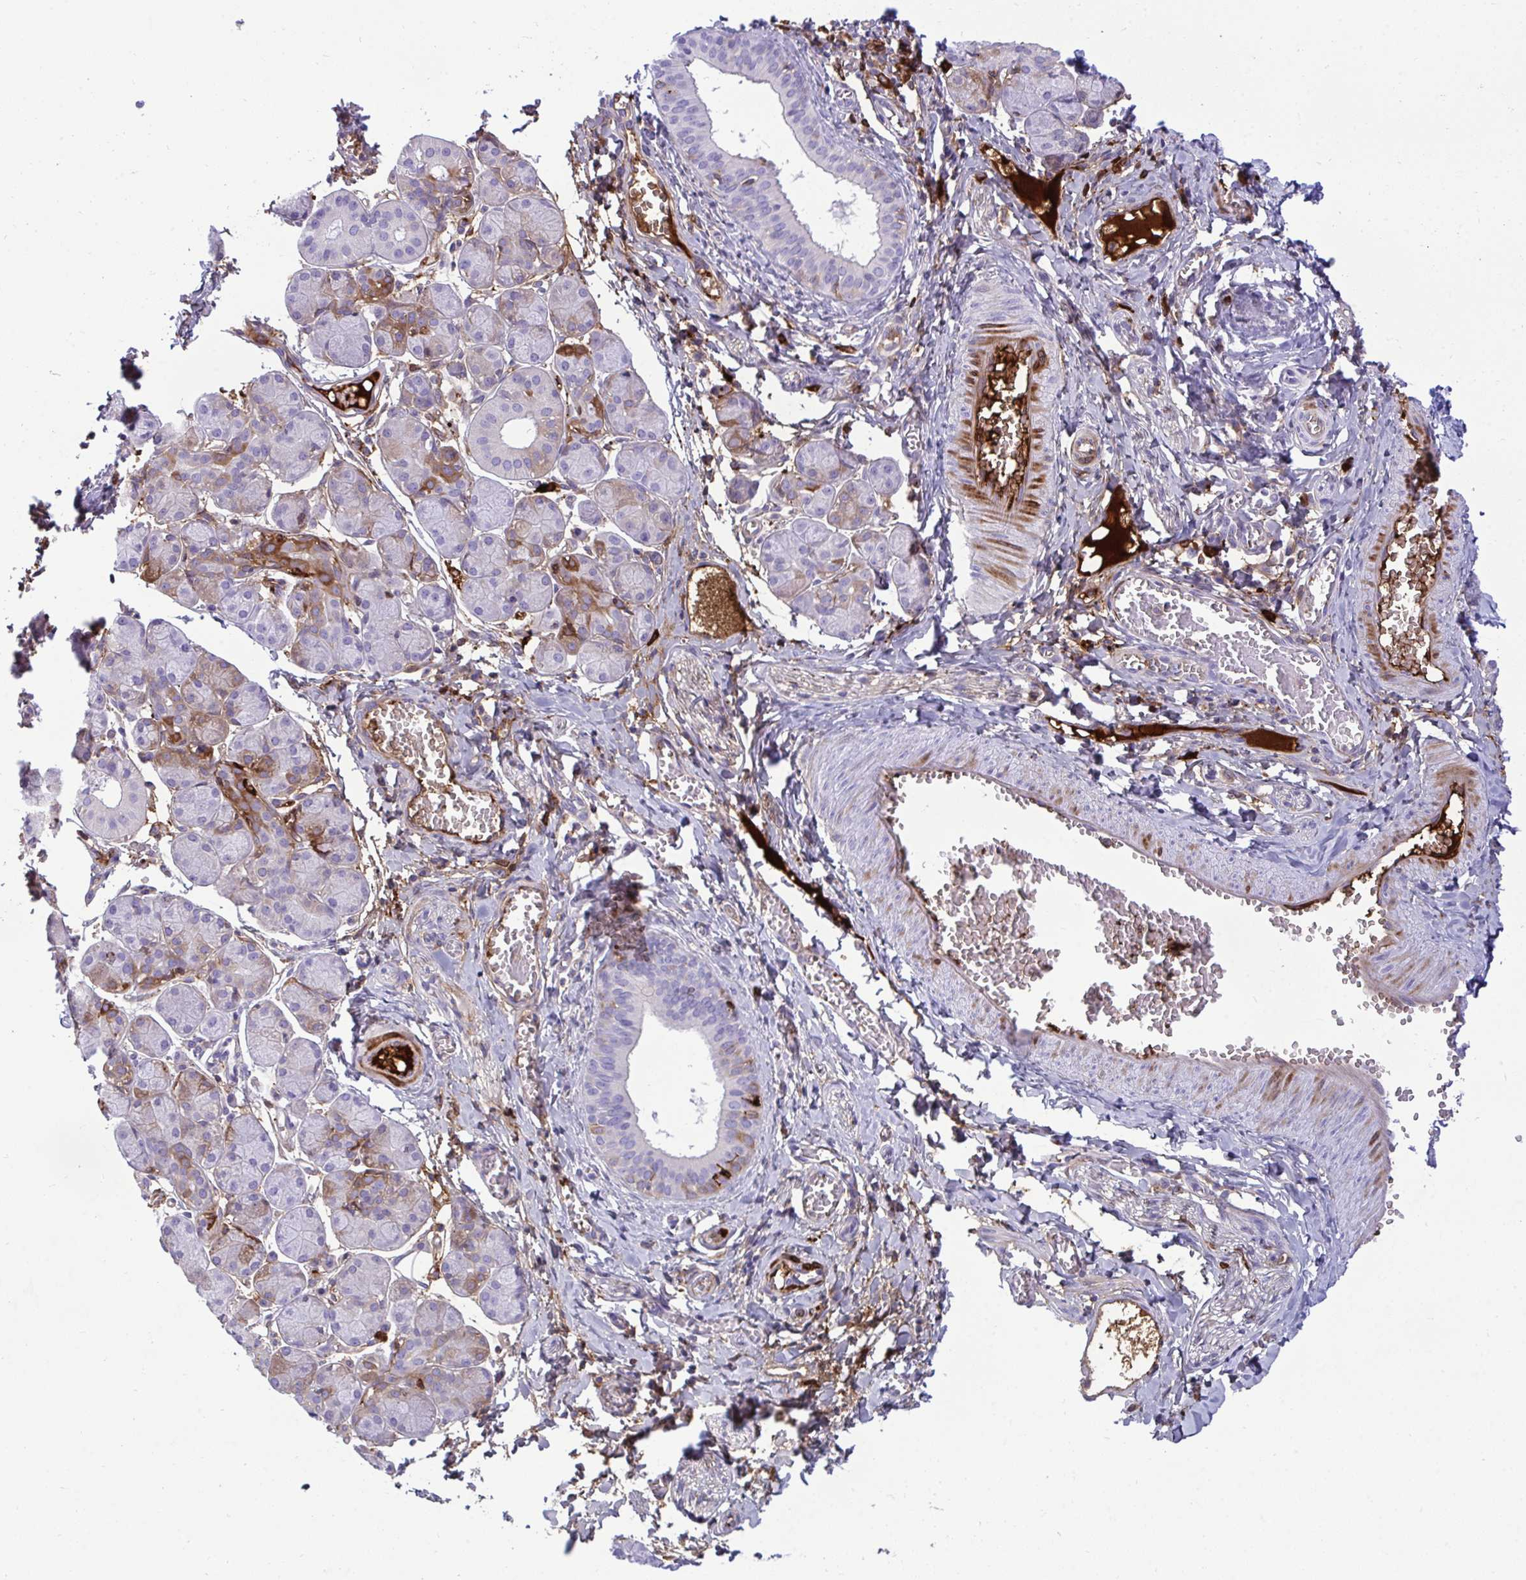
{"staining": {"intensity": "moderate", "quantity": "<25%", "location": "cytoplasmic/membranous"}, "tissue": "salivary gland", "cell_type": "Glandular cells", "image_type": "normal", "snomed": [{"axis": "morphology", "description": "Normal tissue, NOS"}, {"axis": "morphology", "description": "Inflammation, NOS"}, {"axis": "topography", "description": "Lymph node"}, {"axis": "topography", "description": "Salivary gland"}], "caption": "Moderate cytoplasmic/membranous expression for a protein is seen in about <25% of glandular cells of unremarkable salivary gland using immunohistochemistry (IHC).", "gene": "F2", "patient": {"sex": "male", "age": 3}}